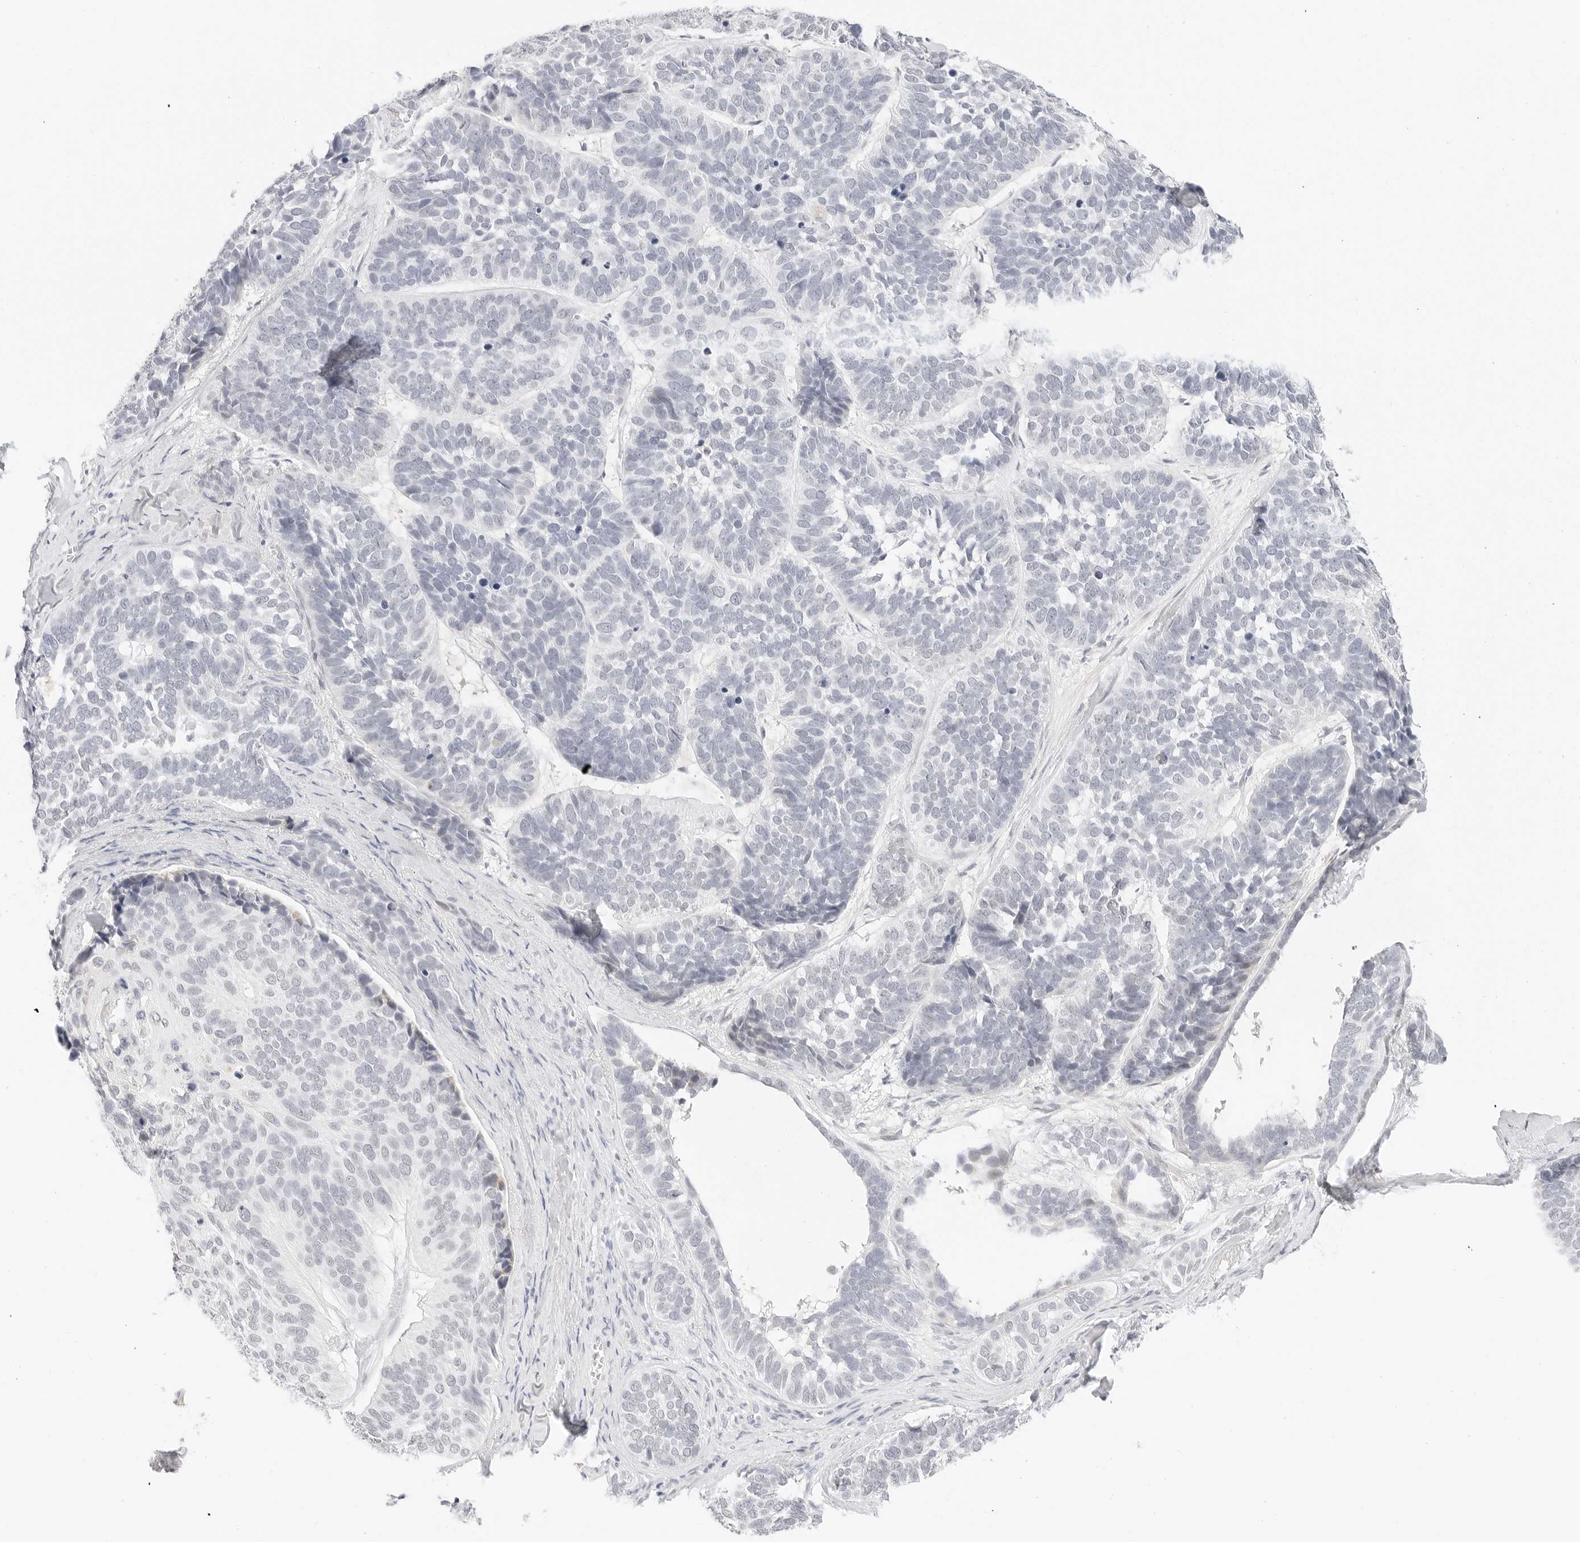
{"staining": {"intensity": "negative", "quantity": "none", "location": "none"}, "tissue": "skin cancer", "cell_type": "Tumor cells", "image_type": "cancer", "snomed": [{"axis": "morphology", "description": "Basal cell carcinoma"}, {"axis": "topography", "description": "Skin"}], "caption": "The histopathology image demonstrates no staining of tumor cells in skin cancer (basal cell carcinoma). (Stains: DAB (3,3'-diaminobenzidine) immunohistochemistry with hematoxylin counter stain, Microscopy: brightfield microscopy at high magnification).", "gene": "XKR4", "patient": {"sex": "male", "age": 62}}